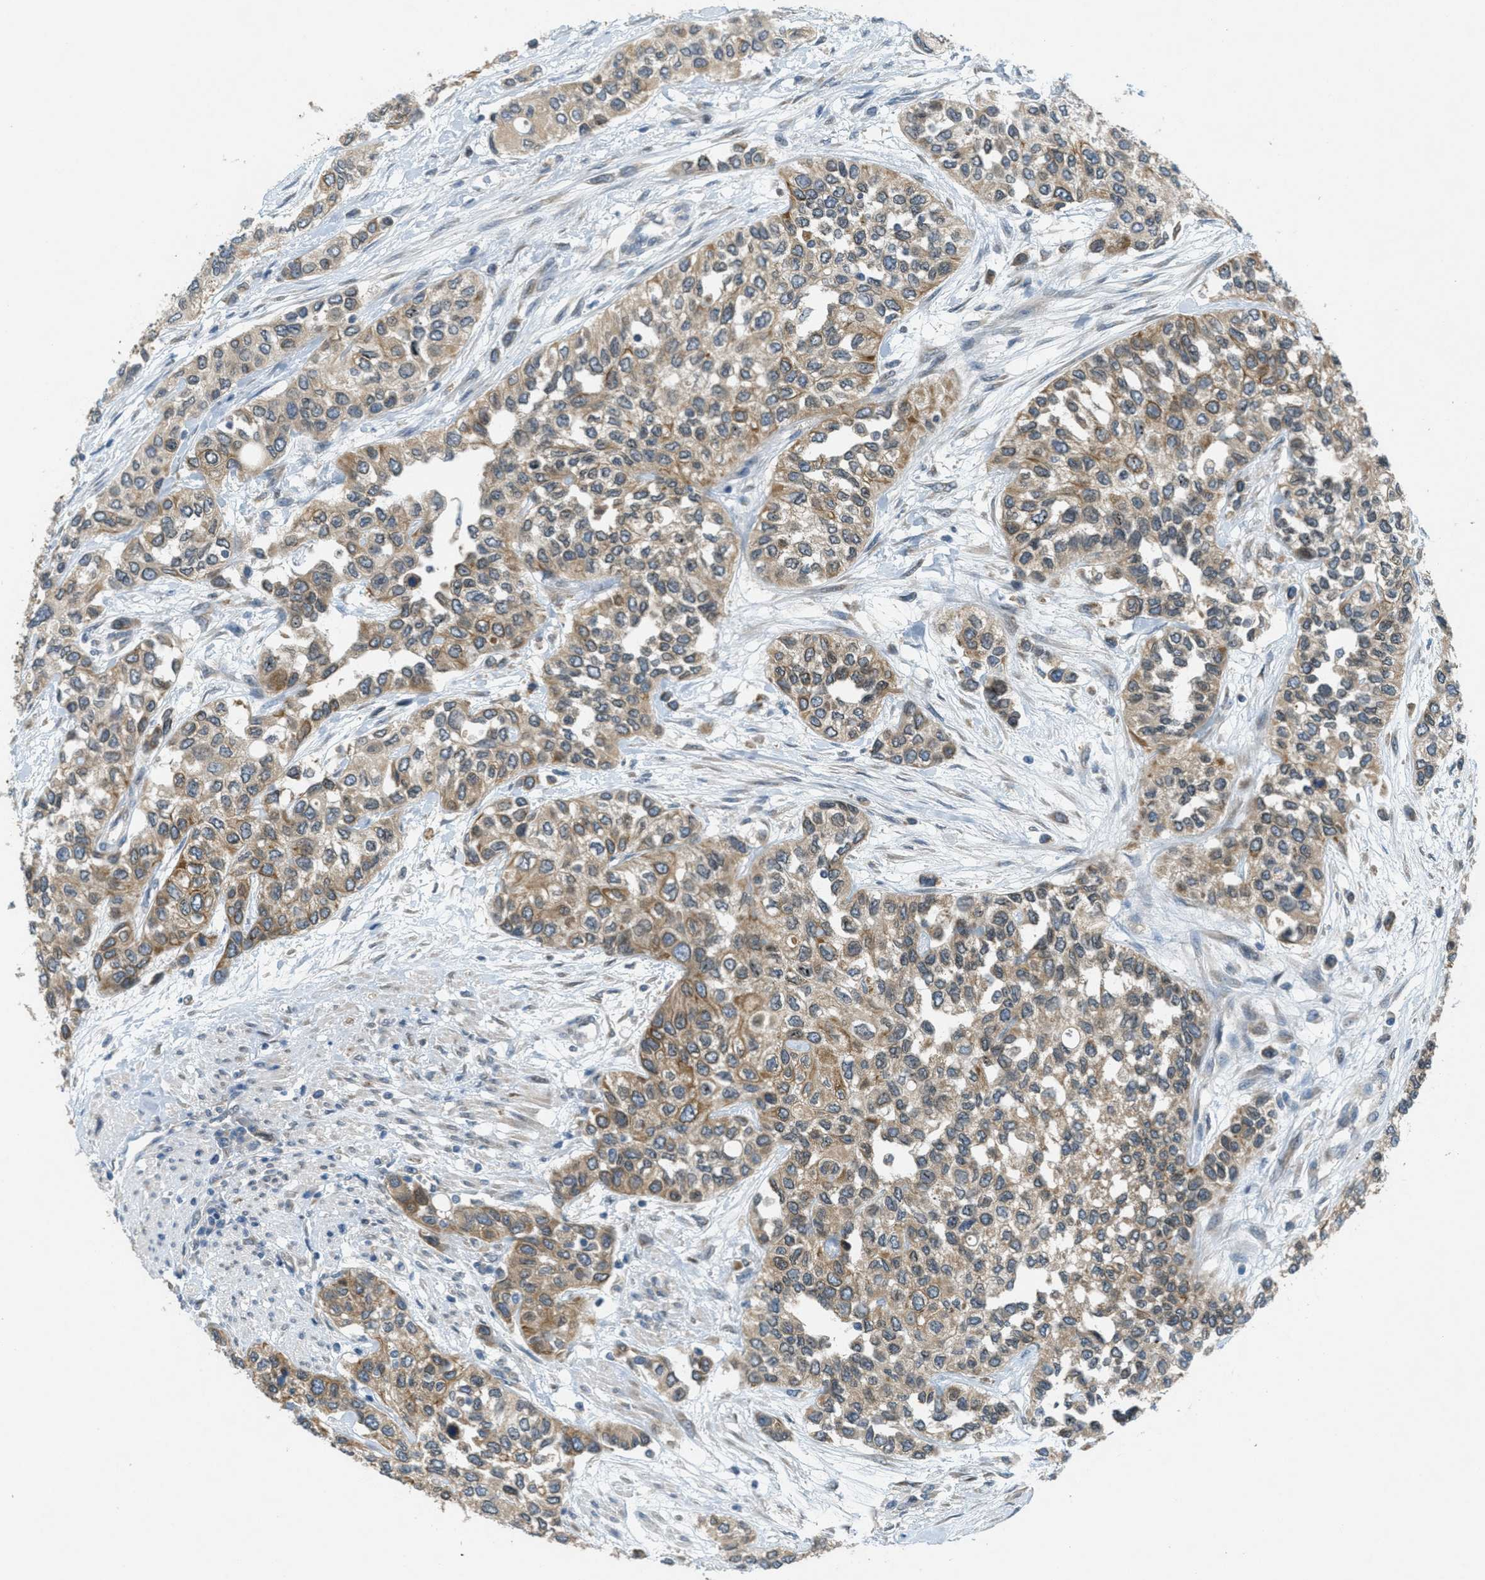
{"staining": {"intensity": "moderate", "quantity": ">75%", "location": "cytoplasmic/membranous"}, "tissue": "urothelial cancer", "cell_type": "Tumor cells", "image_type": "cancer", "snomed": [{"axis": "morphology", "description": "Urothelial carcinoma, High grade"}, {"axis": "topography", "description": "Urinary bladder"}], "caption": "Urothelial cancer stained with immunohistochemistry (IHC) exhibits moderate cytoplasmic/membranous expression in about >75% of tumor cells.", "gene": "SIGMAR1", "patient": {"sex": "female", "age": 56}}